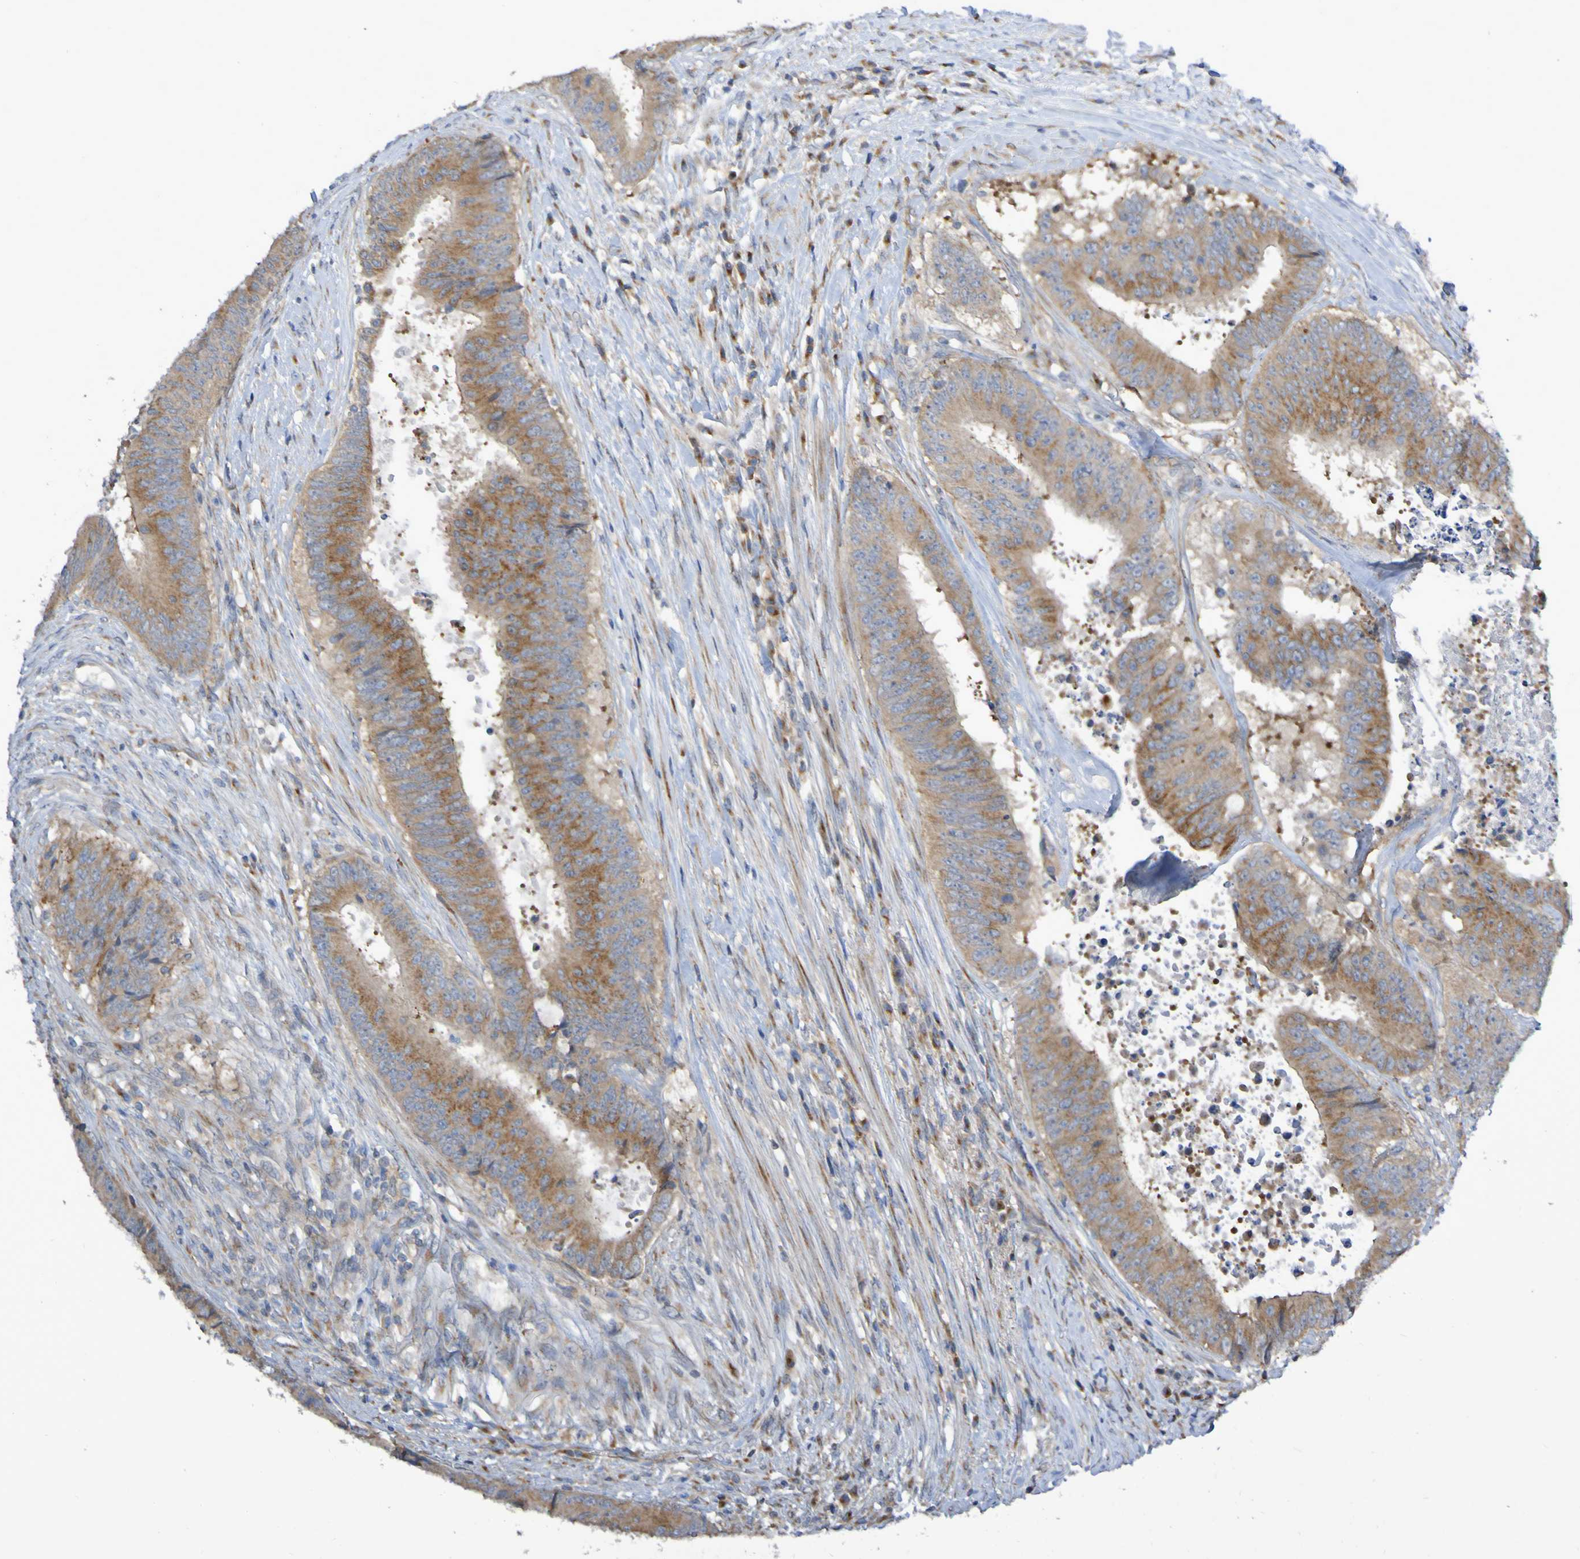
{"staining": {"intensity": "moderate", "quantity": ">75%", "location": "cytoplasmic/membranous"}, "tissue": "colorectal cancer", "cell_type": "Tumor cells", "image_type": "cancer", "snomed": [{"axis": "morphology", "description": "Adenocarcinoma, NOS"}, {"axis": "topography", "description": "Rectum"}], "caption": "The histopathology image displays a brown stain indicating the presence of a protein in the cytoplasmic/membranous of tumor cells in colorectal cancer.", "gene": "LMBRD2", "patient": {"sex": "male", "age": 72}}